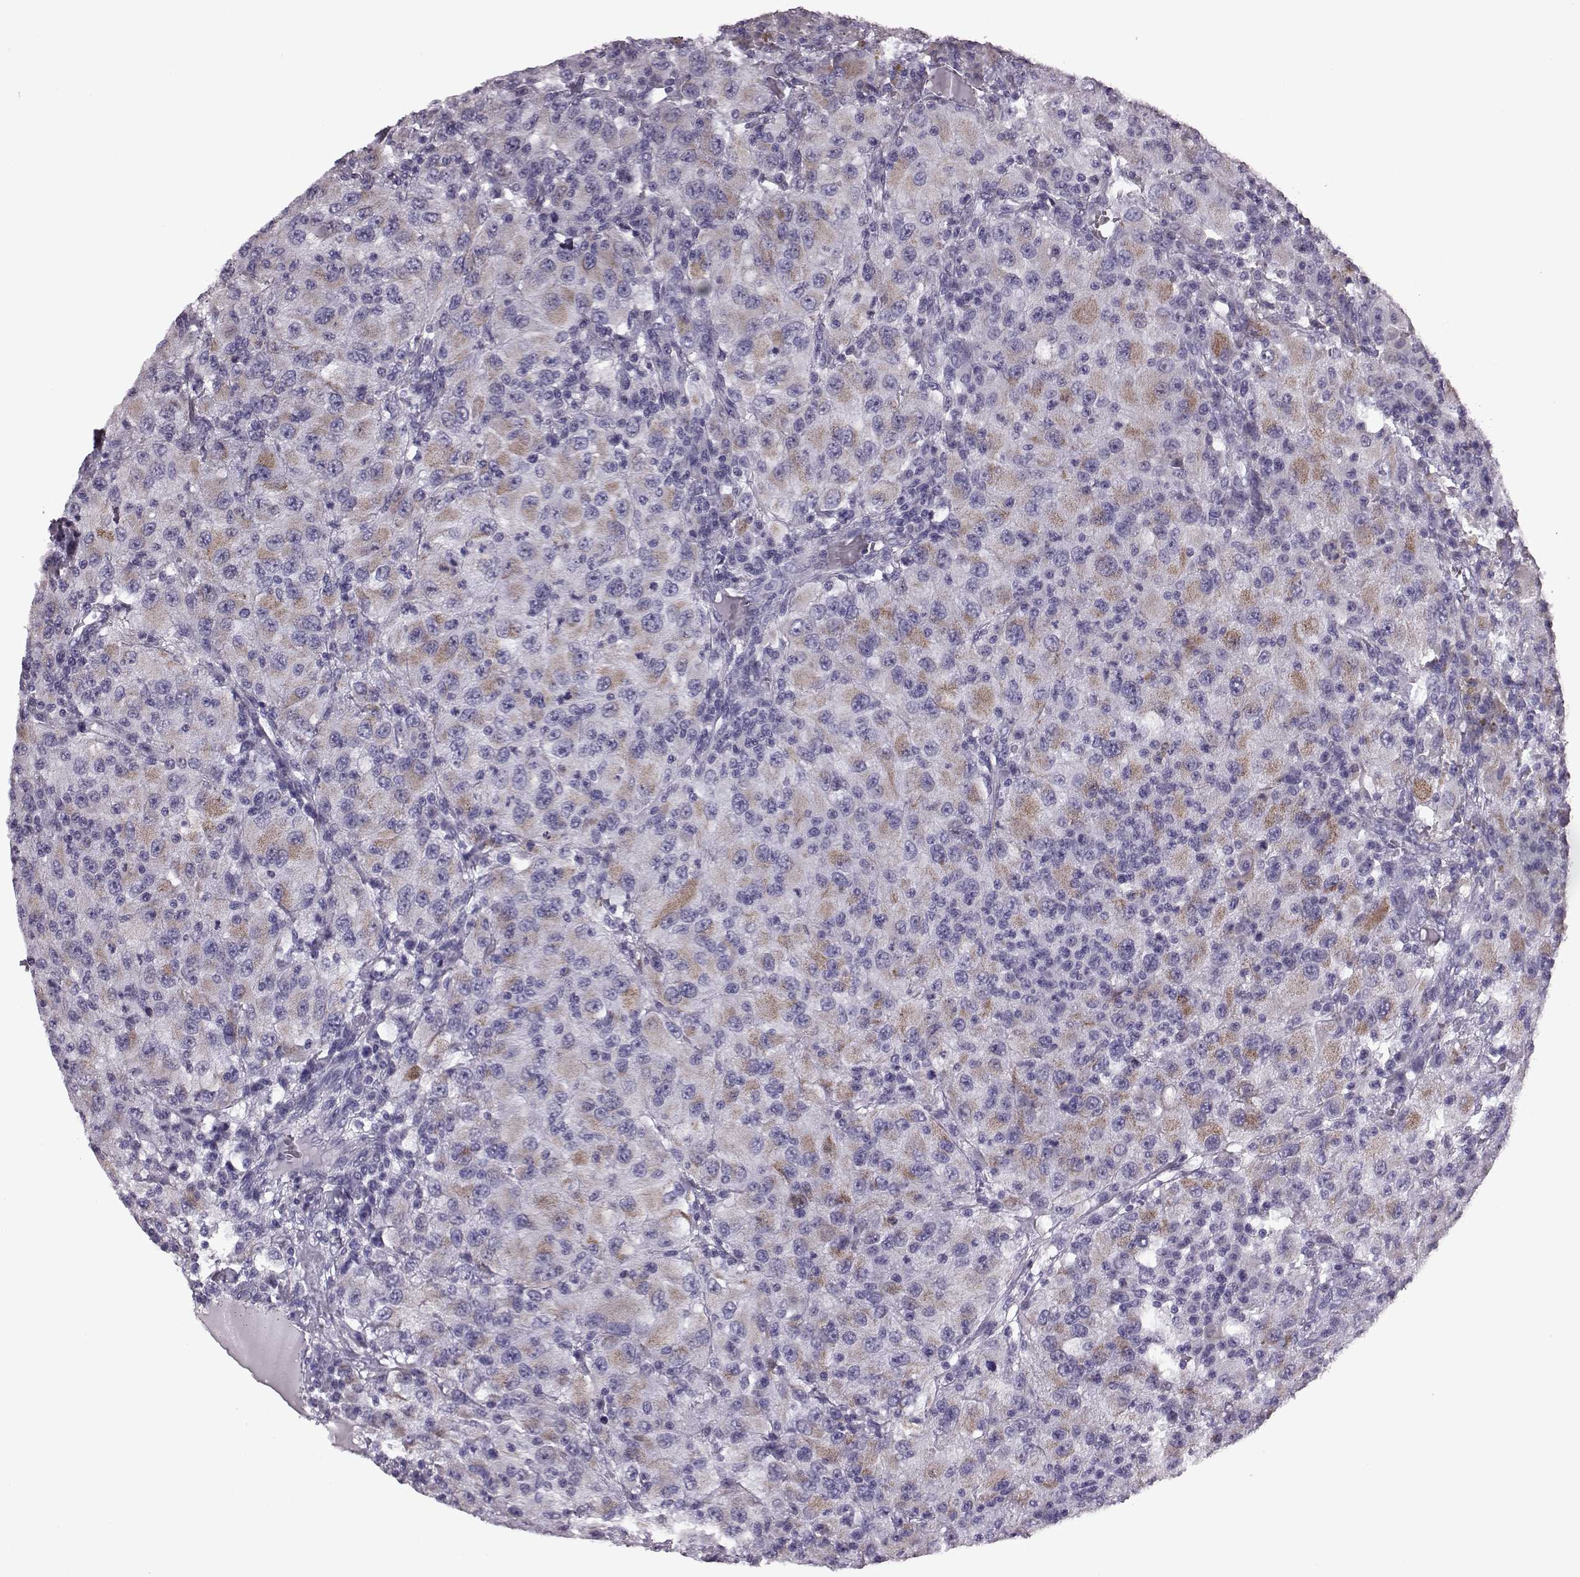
{"staining": {"intensity": "moderate", "quantity": ">75%", "location": "cytoplasmic/membranous"}, "tissue": "renal cancer", "cell_type": "Tumor cells", "image_type": "cancer", "snomed": [{"axis": "morphology", "description": "Adenocarcinoma, NOS"}, {"axis": "topography", "description": "Kidney"}], "caption": "Renal cancer stained with DAB immunohistochemistry reveals medium levels of moderate cytoplasmic/membranous staining in approximately >75% of tumor cells.", "gene": "RIMS2", "patient": {"sex": "female", "age": 67}}